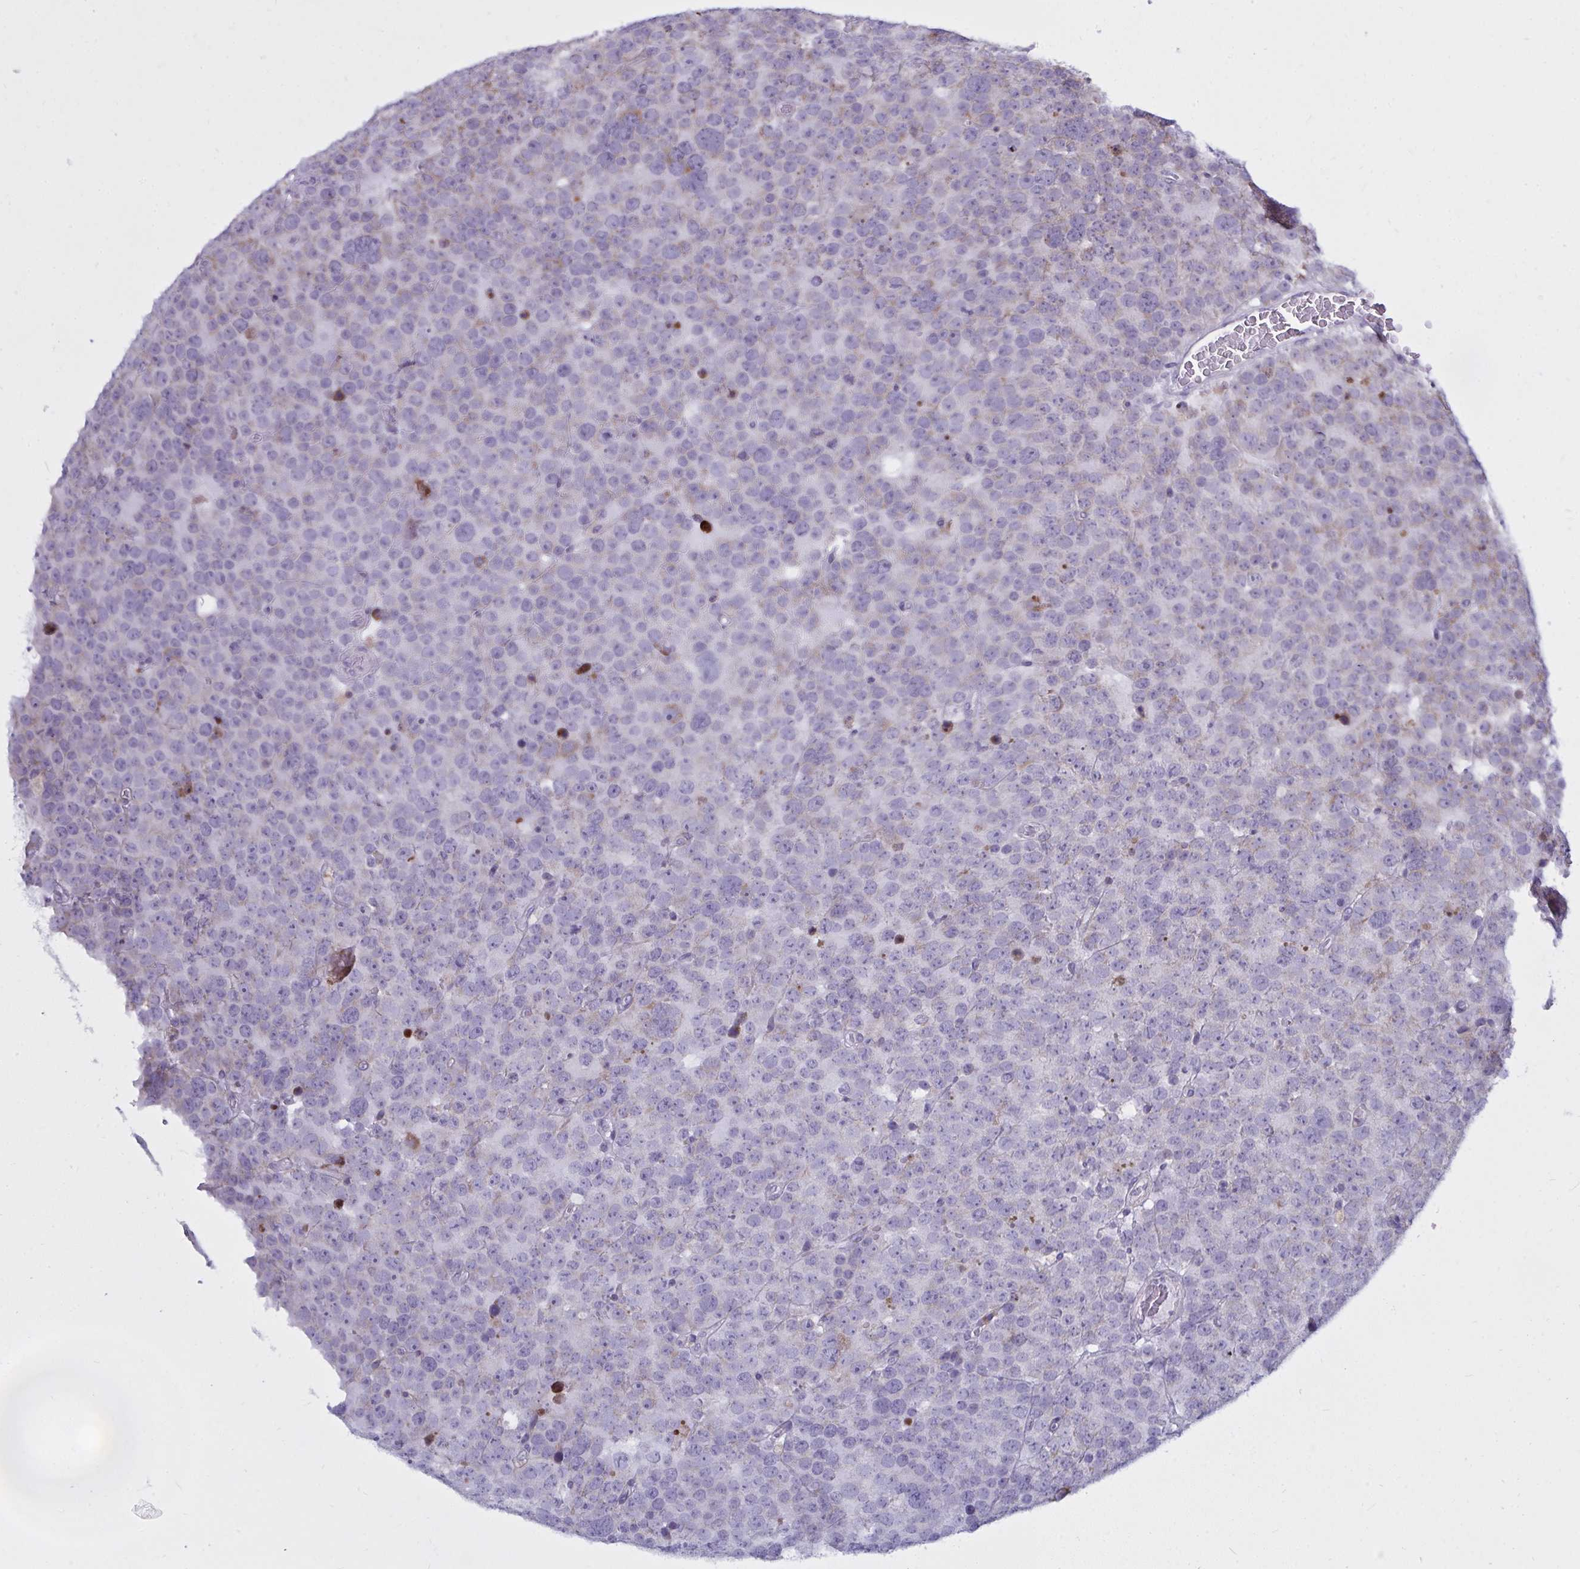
{"staining": {"intensity": "weak", "quantity": "<25%", "location": "cytoplasmic/membranous"}, "tissue": "testis cancer", "cell_type": "Tumor cells", "image_type": "cancer", "snomed": [{"axis": "morphology", "description": "Seminoma, NOS"}, {"axis": "topography", "description": "Testis"}], "caption": "High power microscopy photomicrograph of an immunohistochemistry image of testis cancer, revealing no significant staining in tumor cells.", "gene": "ATG9A", "patient": {"sex": "male", "age": 71}}